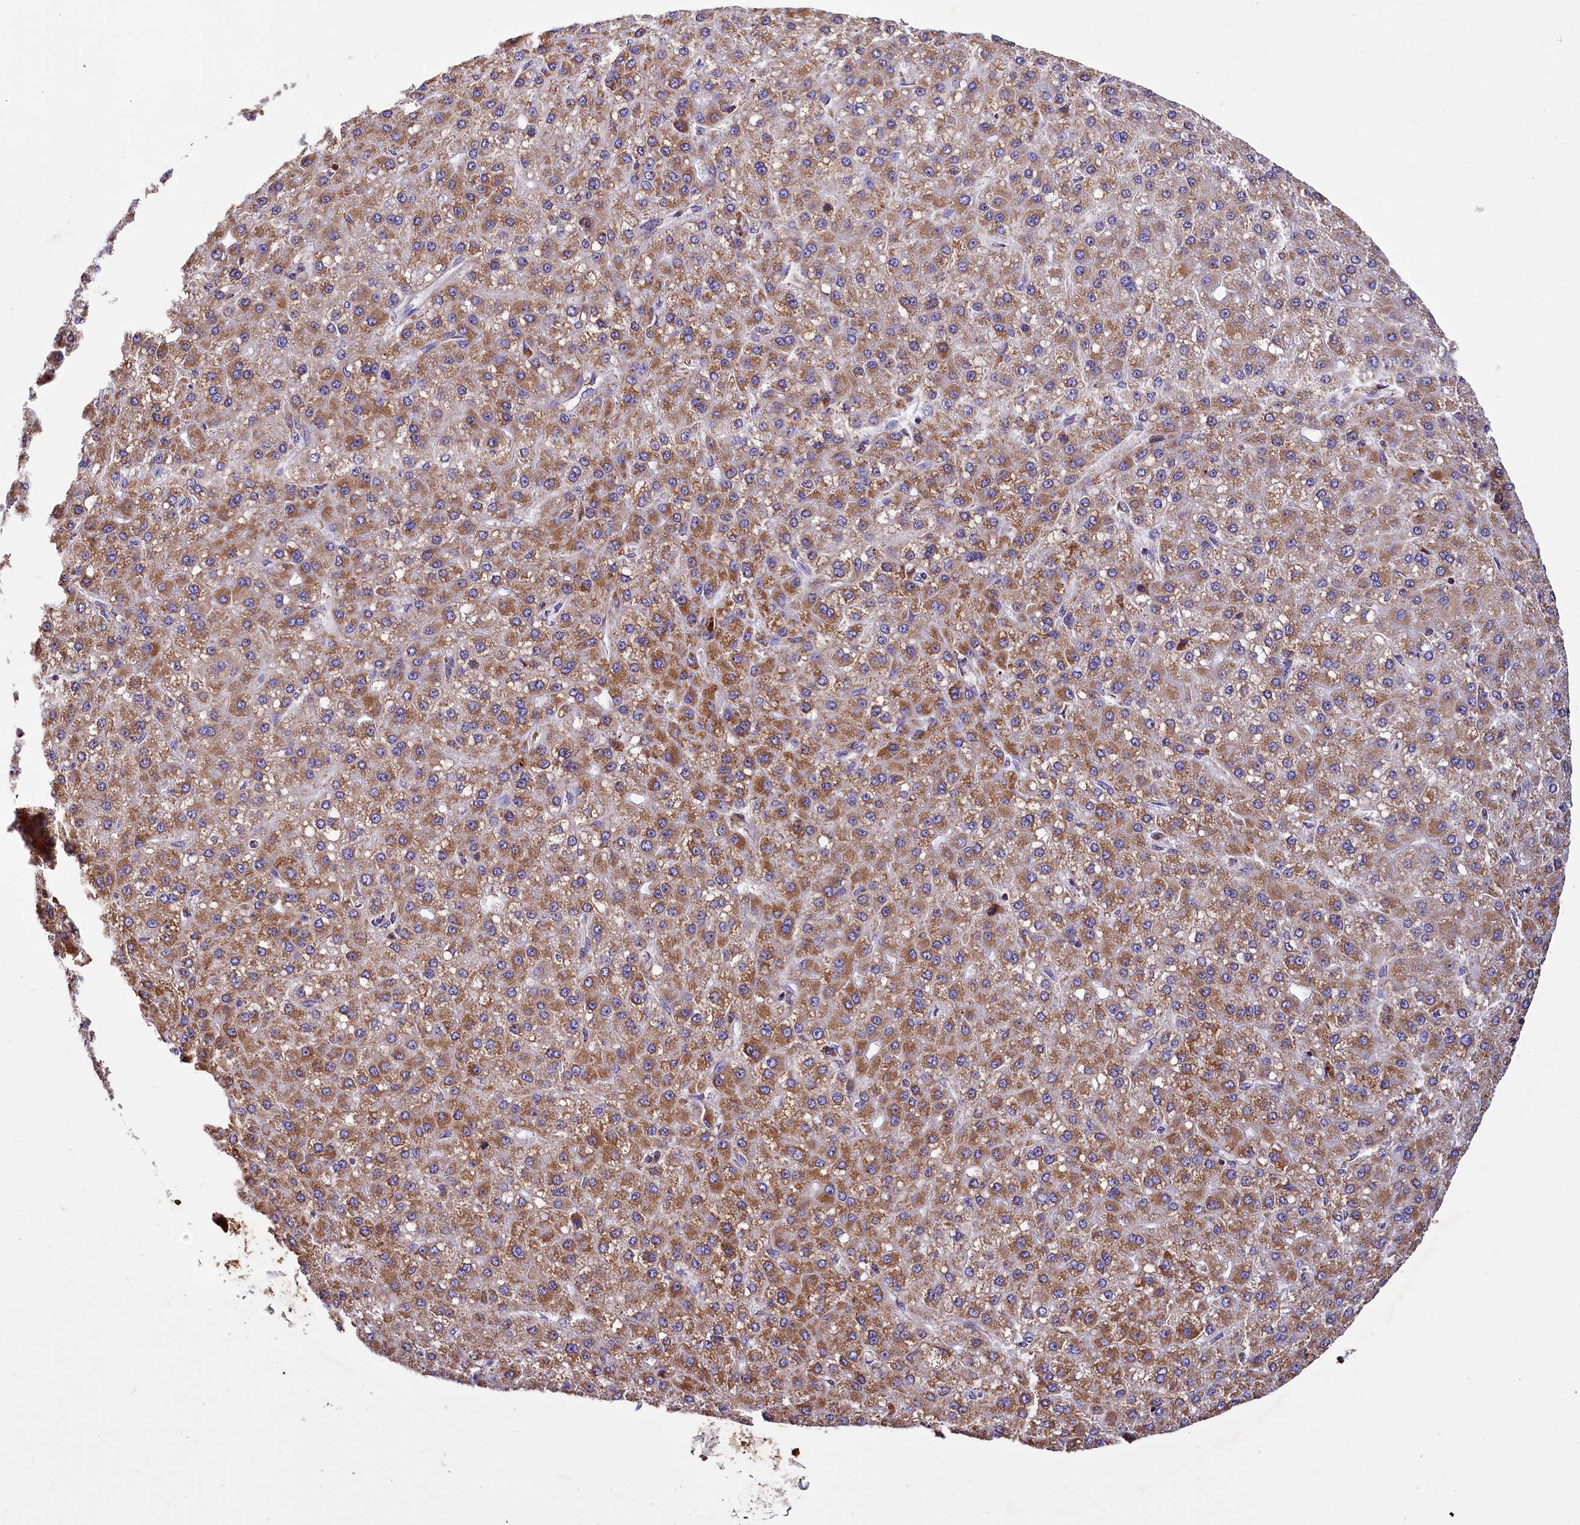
{"staining": {"intensity": "moderate", "quantity": ">75%", "location": "cytoplasmic/membranous"}, "tissue": "liver cancer", "cell_type": "Tumor cells", "image_type": "cancer", "snomed": [{"axis": "morphology", "description": "Carcinoma, Hepatocellular, NOS"}, {"axis": "topography", "description": "Liver"}], "caption": "Tumor cells show medium levels of moderate cytoplasmic/membranous positivity in about >75% of cells in human liver cancer.", "gene": "TASOR2", "patient": {"sex": "male", "age": 67}}